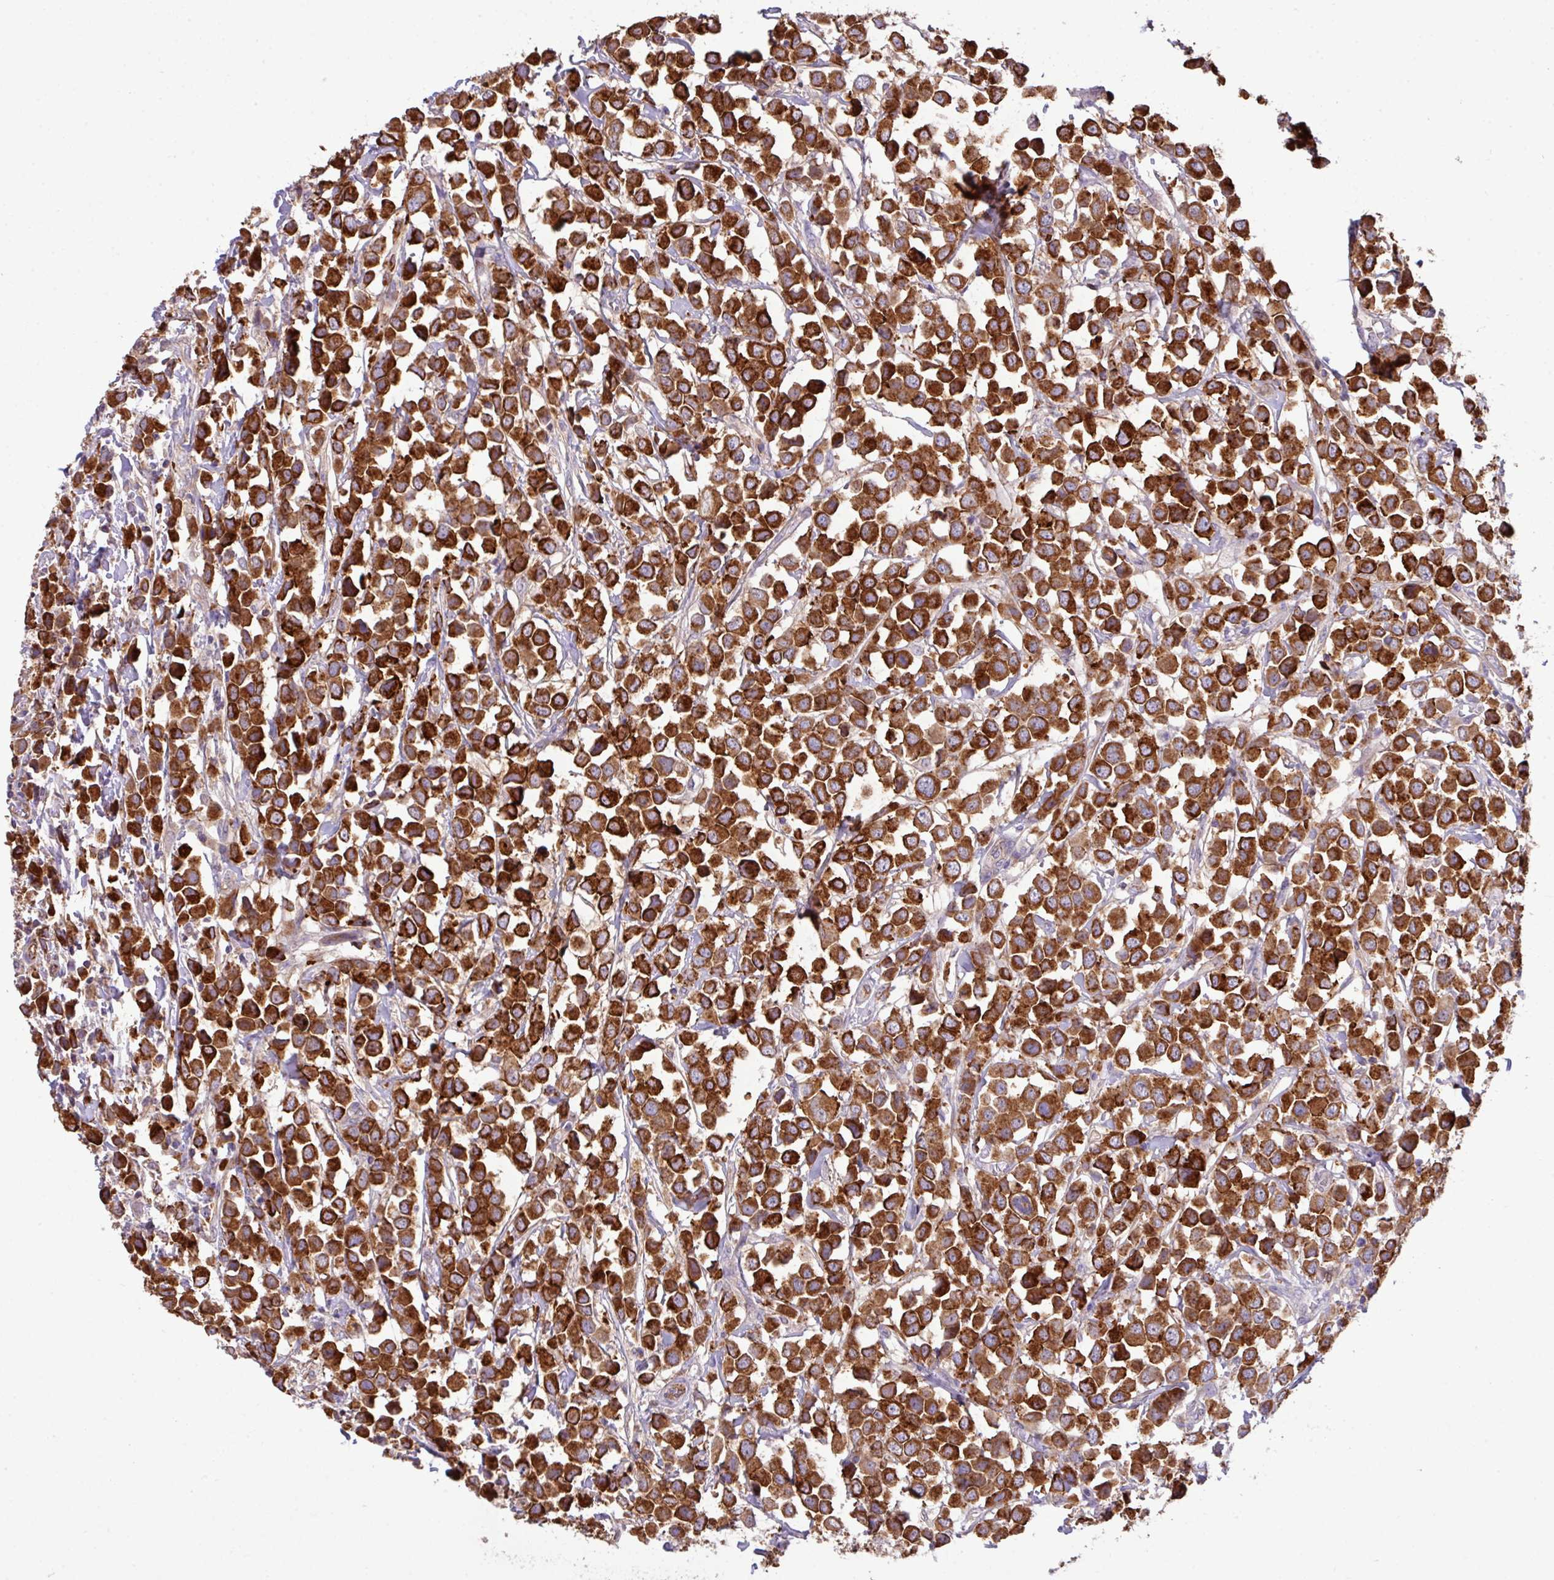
{"staining": {"intensity": "strong", "quantity": ">75%", "location": "cytoplasmic/membranous"}, "tissue": "breast cancer", "cell_type": "Tumor cells", "image_type": "cancer", "snomed": [{"axis": "morphology", "description": "Duct carcinoma"}, {"axis": "topography", "description": "Breast"}], "caption": "The image demonstrates a brown stain indicating the presence of a protein in the cytoplasmic/membranous of tumor cells in breast cancer.", "gene": "LRRC53", "patient": {"sex": "female", "age": 61}}